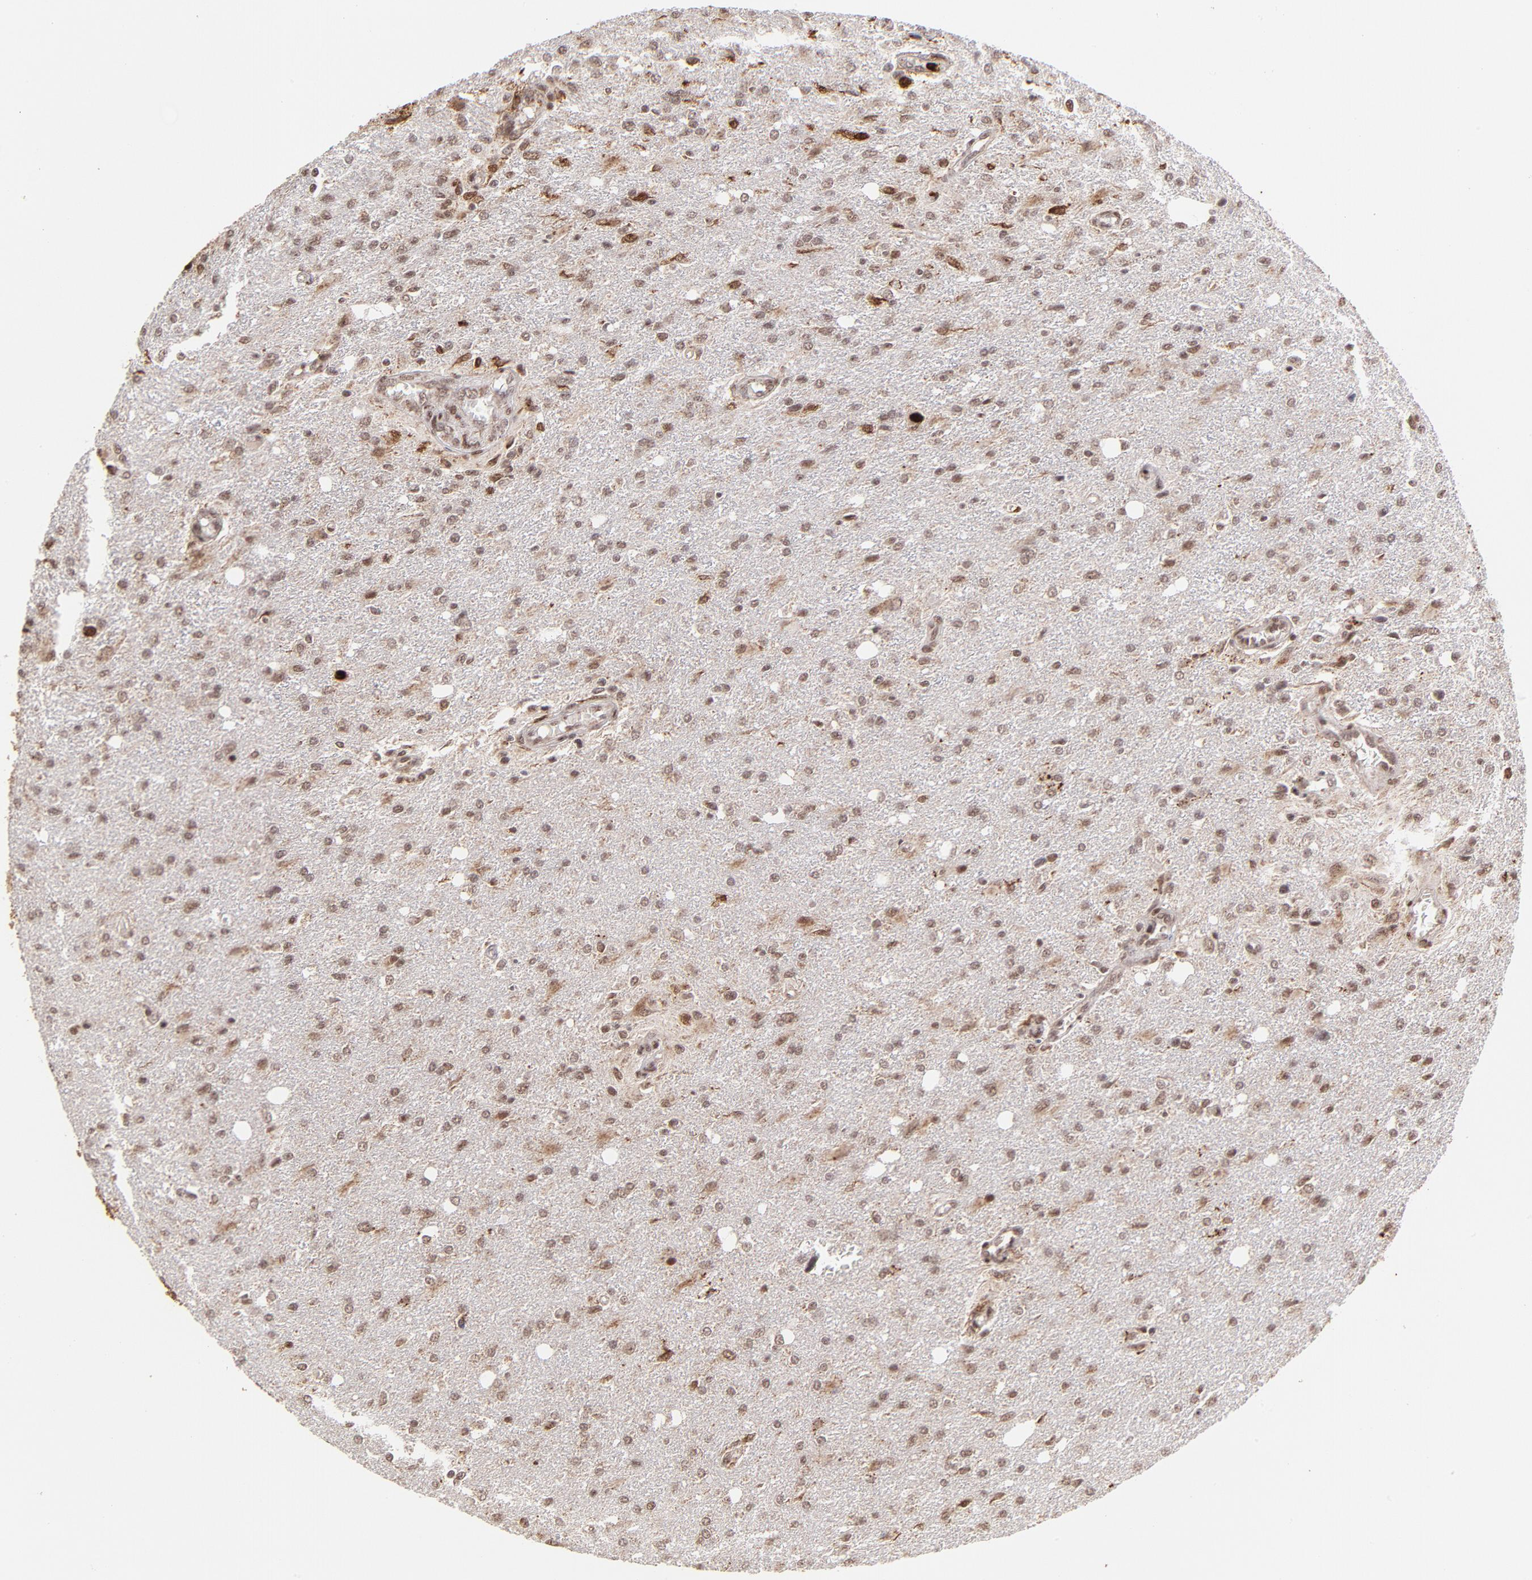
{"staining": {"intensity": "moderate", "quantity": ">75%", "location": "cytoplasmic/membranous,nuclear"}, "tissue": "glioma", "cell_type": "Tumor cells", "image_type": "cancer", "snomed": [{"axis": "morphology", "description": "Glioma, malignant, High grade"}, {"axis": "topography", "description": "Cerebral cortex"}], "caption": "High-grade glioma (malignant) stained for a protein (brown) demonstrates moderate cytoplasmic/membranous and nuclear positive staining in about >75% of tumor cells.", "gene": "ZFX", "patient": {"sex": "male", "age": 76}}